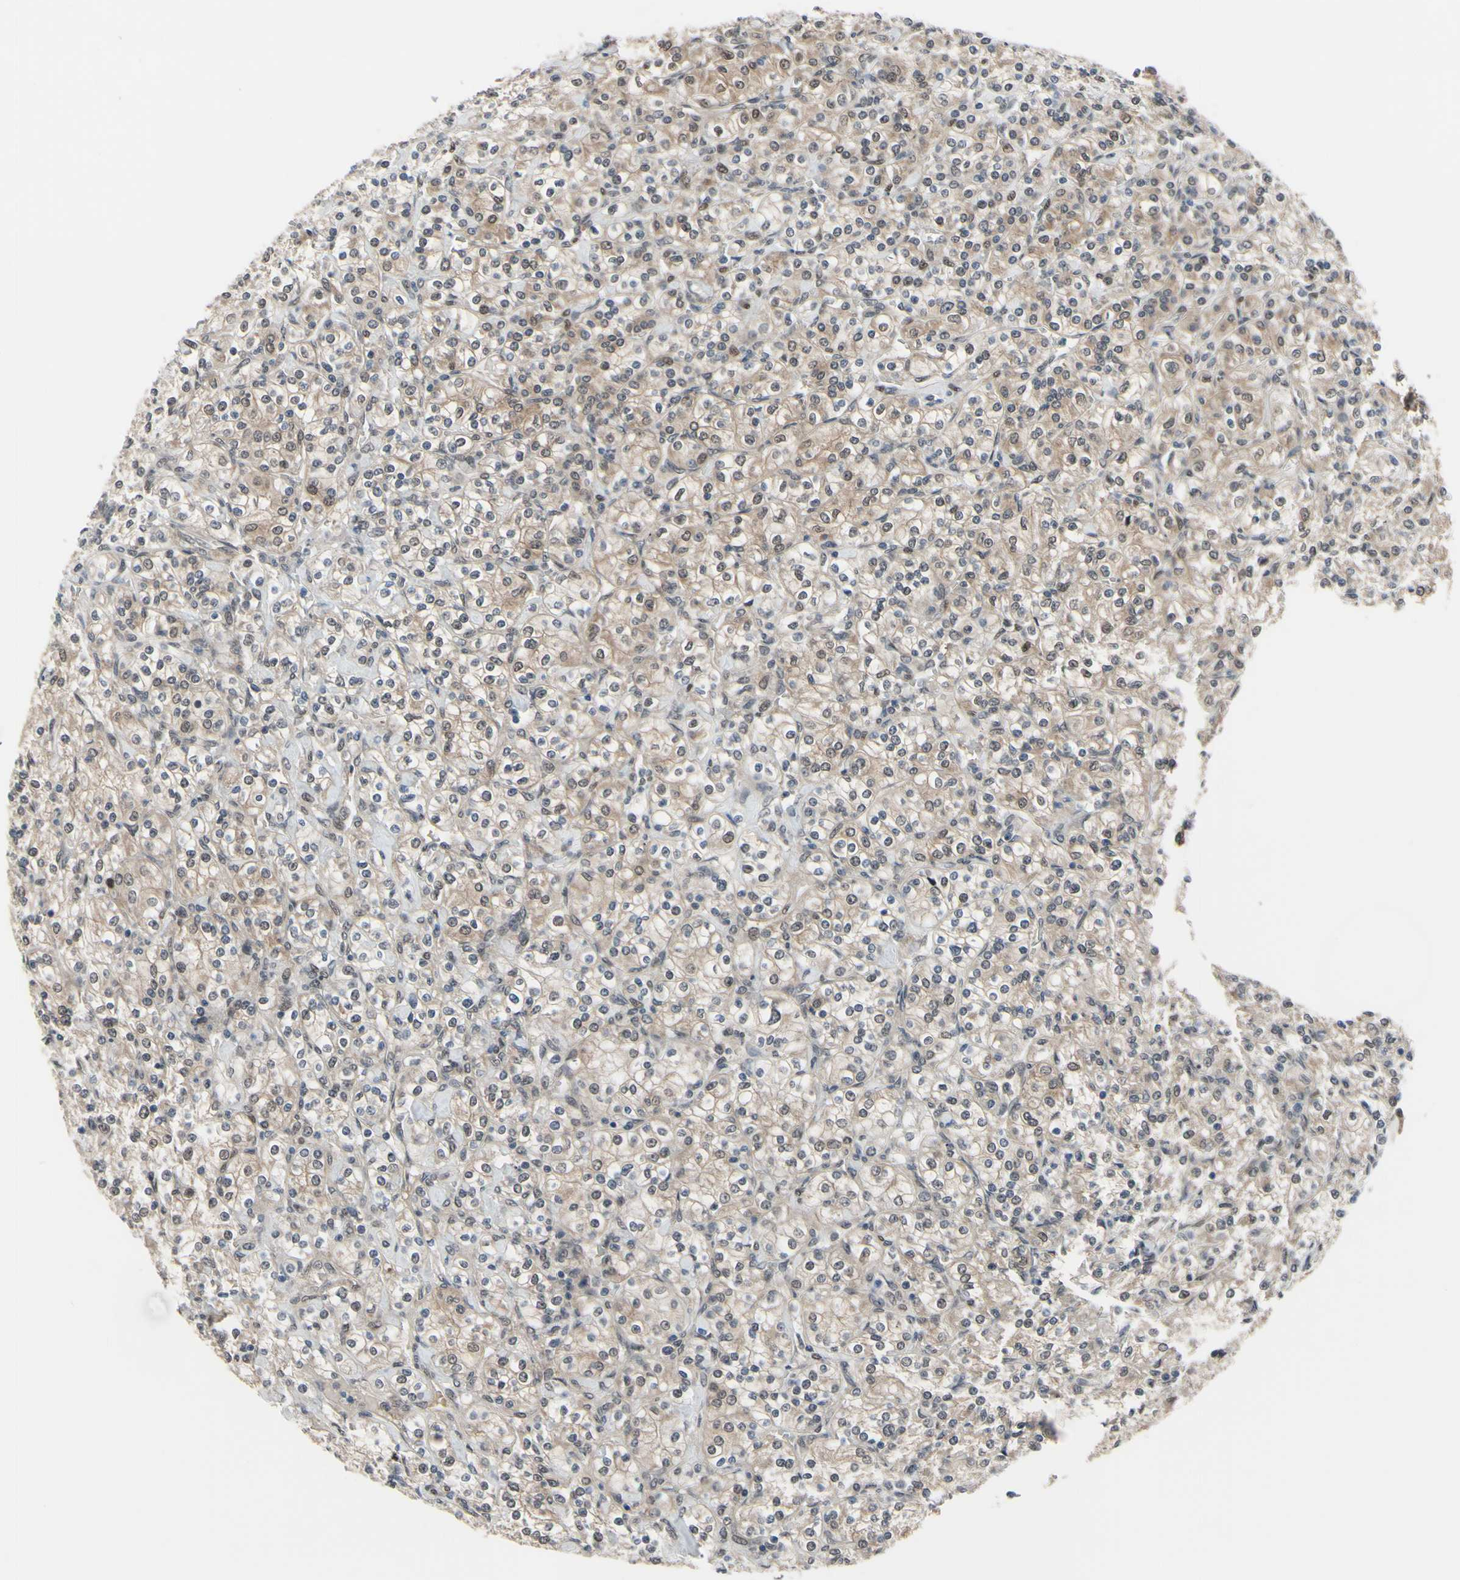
{"staining": {"intensity": "weak", "quantity": ">75%", "location": "cytoplasmic/membranous,nuclear"}, "tissue": "renal cancer", "cell_type": "Tumor cells", "image_type": "cancer", "snomed": [{"axis": "morphology", "description": "Adenocarcinoma, NOS"}, {"axis": "topography", "description": "Kidney"}], "caption": "Tumor cells show weak cytoplasmic/membranous and nuclear positivity in about >75% of cells in renal adenocarcinoma. (Stains: DAB in brown, nuclei in blue, Microscopy: brightfield microscopy at high magnification).", "gene": "HSPA4", "patient": {"sex": "male", "age": 77}}